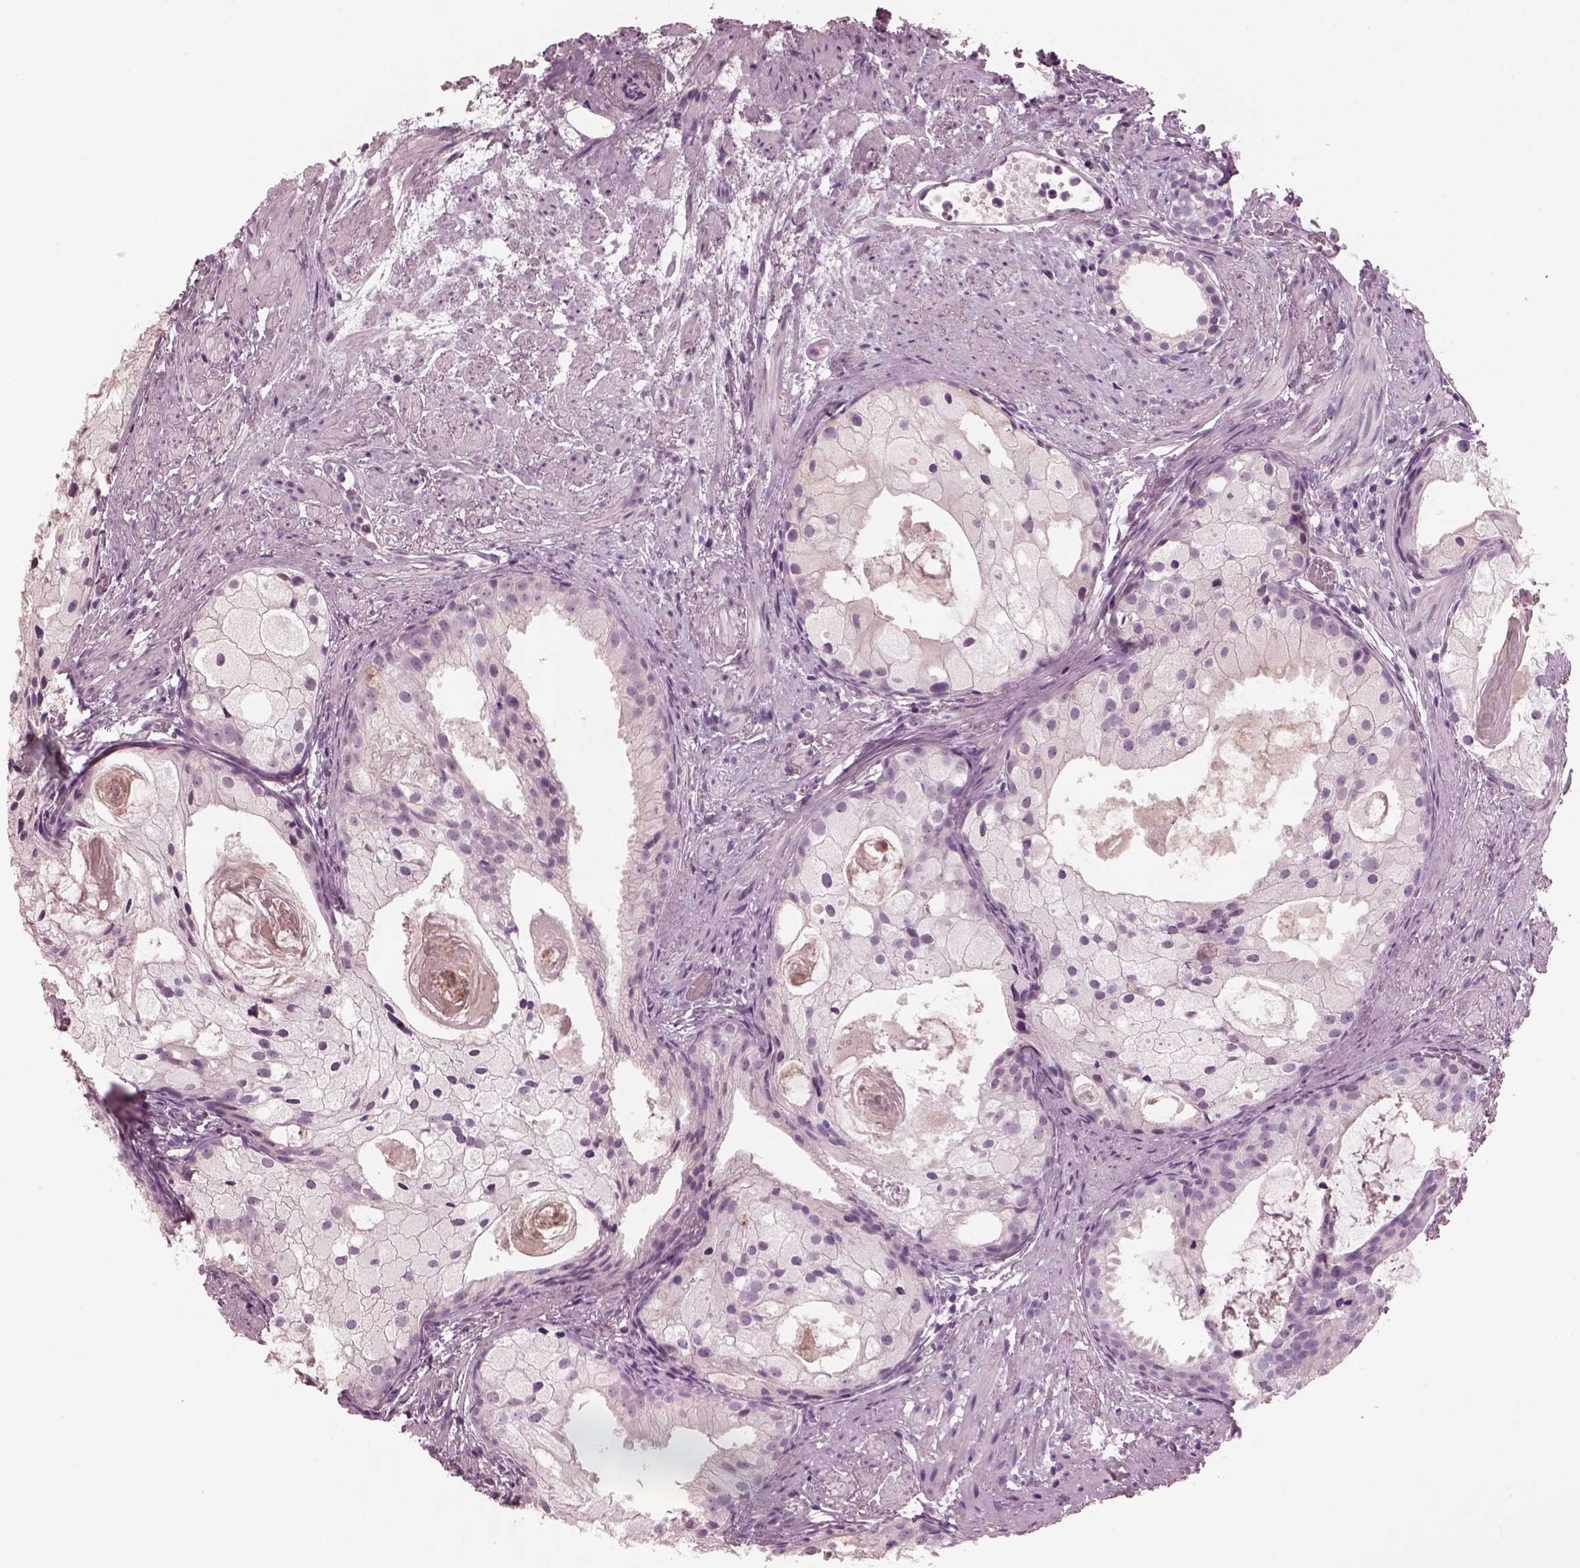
{"staining": {"intensity": "negative", "quantity": "none", "location": "none"}, "tissue": "prostate cancer", "cell_type": "Tumor cells", "image_type": "cancer", "snomed": [{"axis": "morphology", "description": "Adenocarcinoma, High grade"}, {"axis": "topography", "description": "Prostate"}], "caption": "High power microscopy image of an IHC image of prostate cancer, revealing no significant expression in tumor cells. (DAB (3,3'-diaminobenzidine) IHC, high magnification).", "gene": "PACRG", "patient": {"sex": "male", "age": 85}}